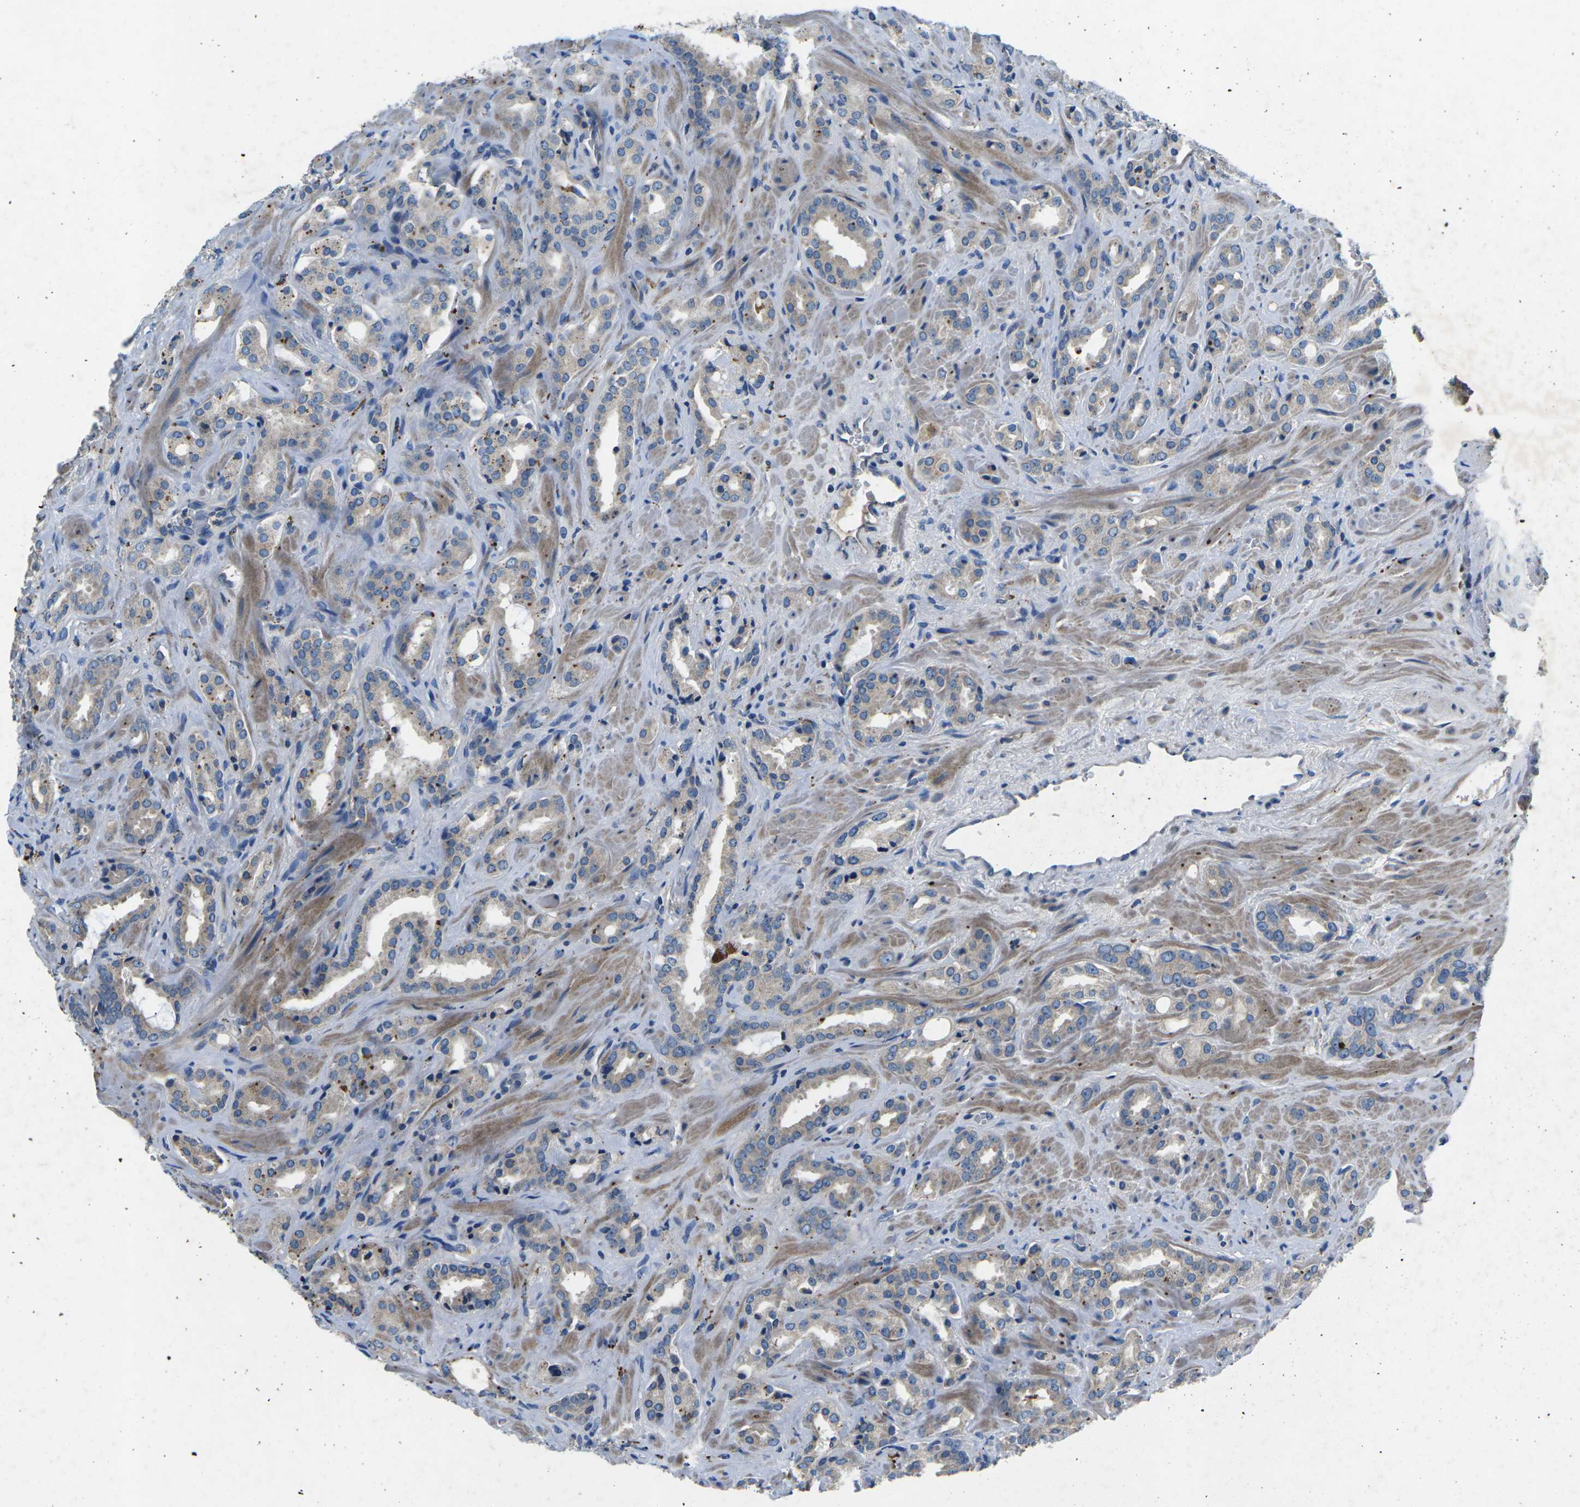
{"staining": {"intensity": "weak", "quantity": "<25%", "location": "cytoplasmic/membranous"}, "tissue": "prostate cancer", "cell_type": "Tumor cells", "image_type": "cancer", "snomed": [{"axis": "morphology", "description": "Adenocarcinoma, High grade"}, {"axis": "topography", "description": "Prostate"}], "caption": "The immunohistochemistry photomicrograph has no significant staining in tumor cells of prostate cancer (high-grade adenocarcinoma) tissue.", "gene": "PDCD6IP", "patient": {"sex": "male", "age": 64}}